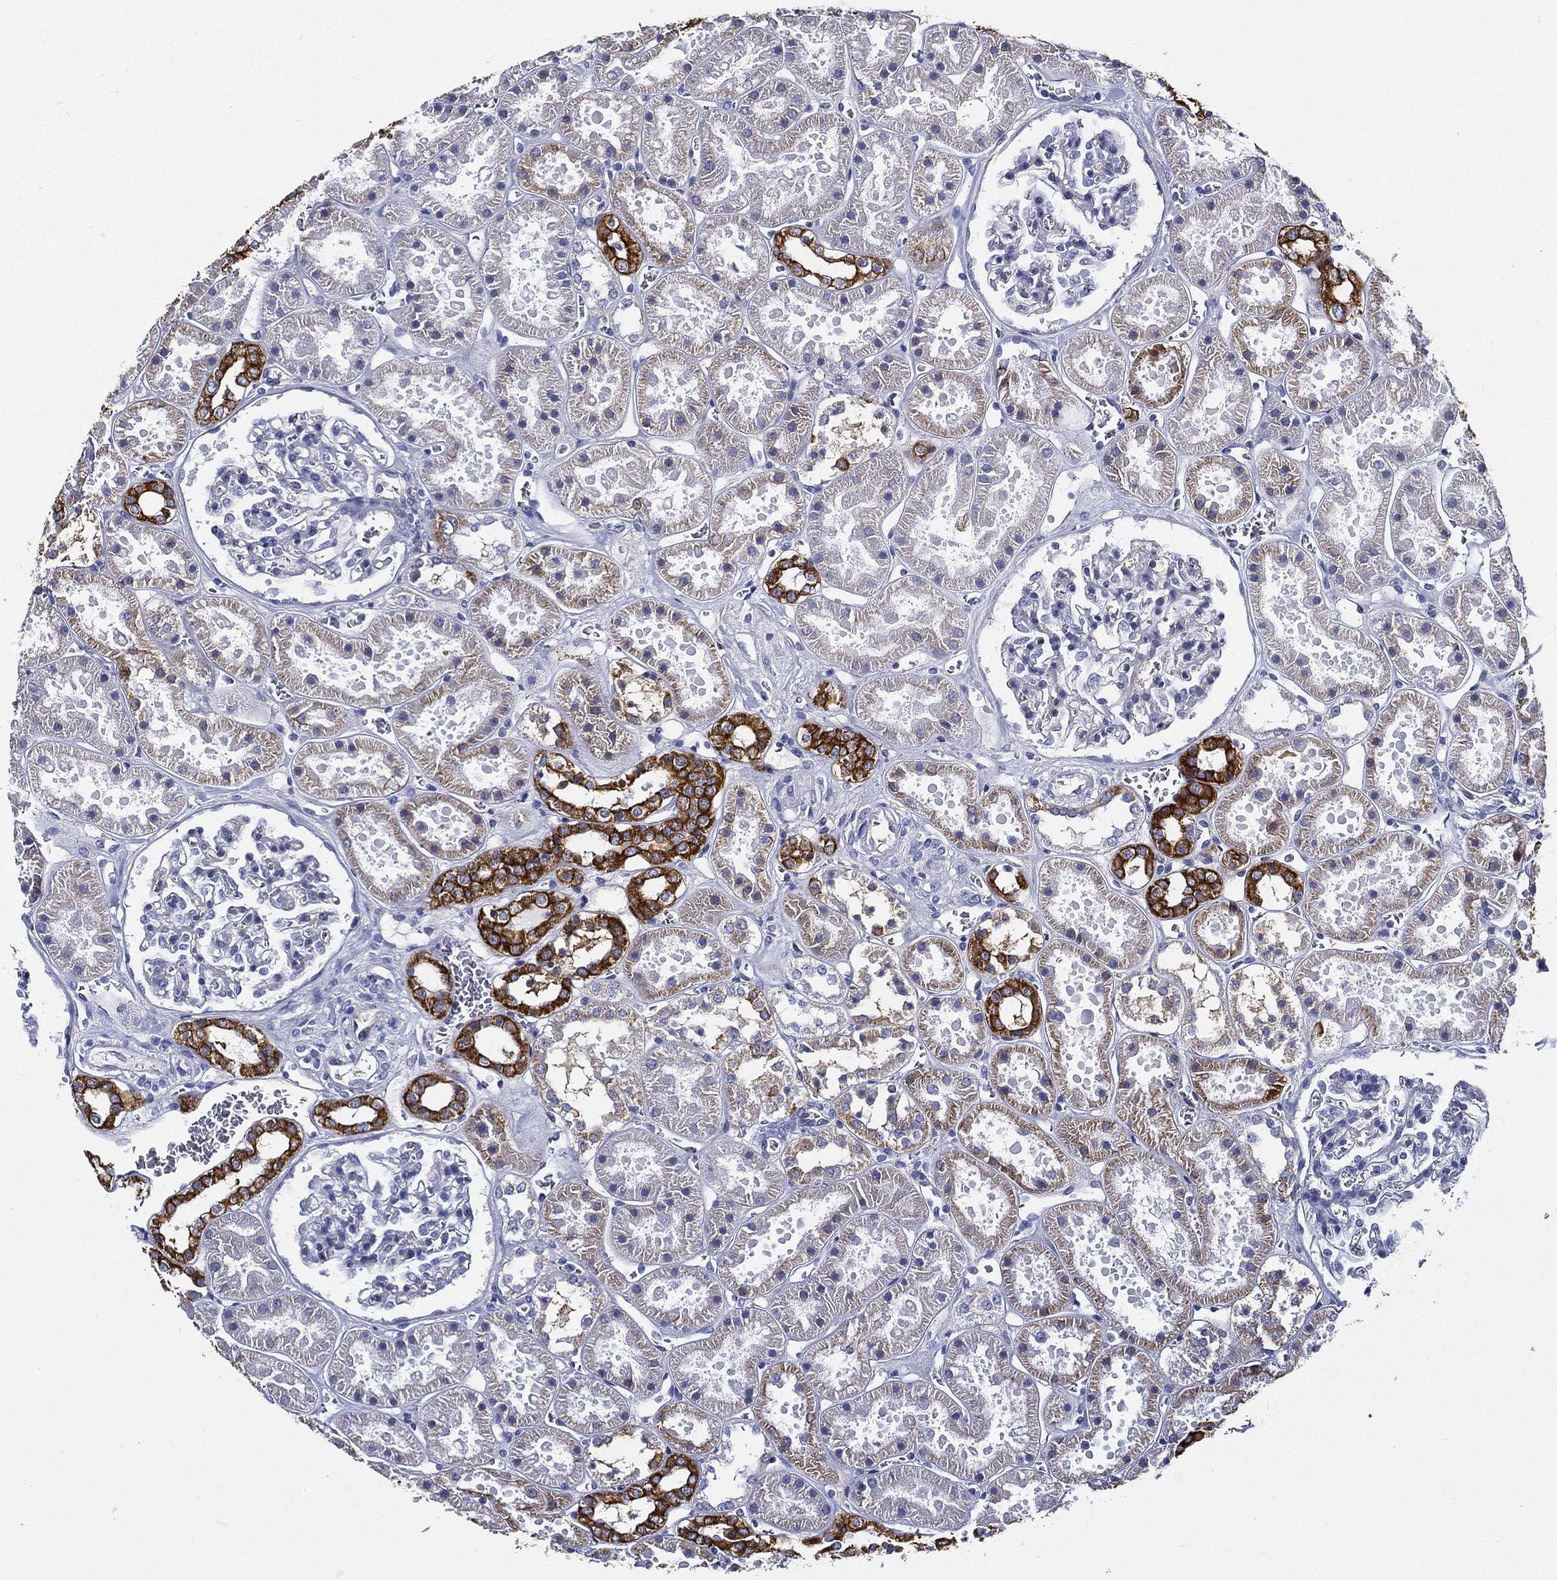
{"staining": {"intensity": "negative", "quantity": "none", "location": "none"}, "tissue": "kidney", "cell_type": "Cells in glomeruli", "image_type": "normal", "snomed": [{"axis": "morphology", "description": "Normal tissue, NOS"}, {"axis": "topography", "description": "Kidney"}], "caption": "This is a histopathology image of immunohistochemistry staining of normal kidney, which shows no positivity in cells in glomeruli. The staining is performed using DAB (3,3'-diaminobenzidine) brown chromogen with nuclei counter-stained in using hematoxylin.", "gene": "NEDD9", "patient": {"sex": "female", "age": 41}}